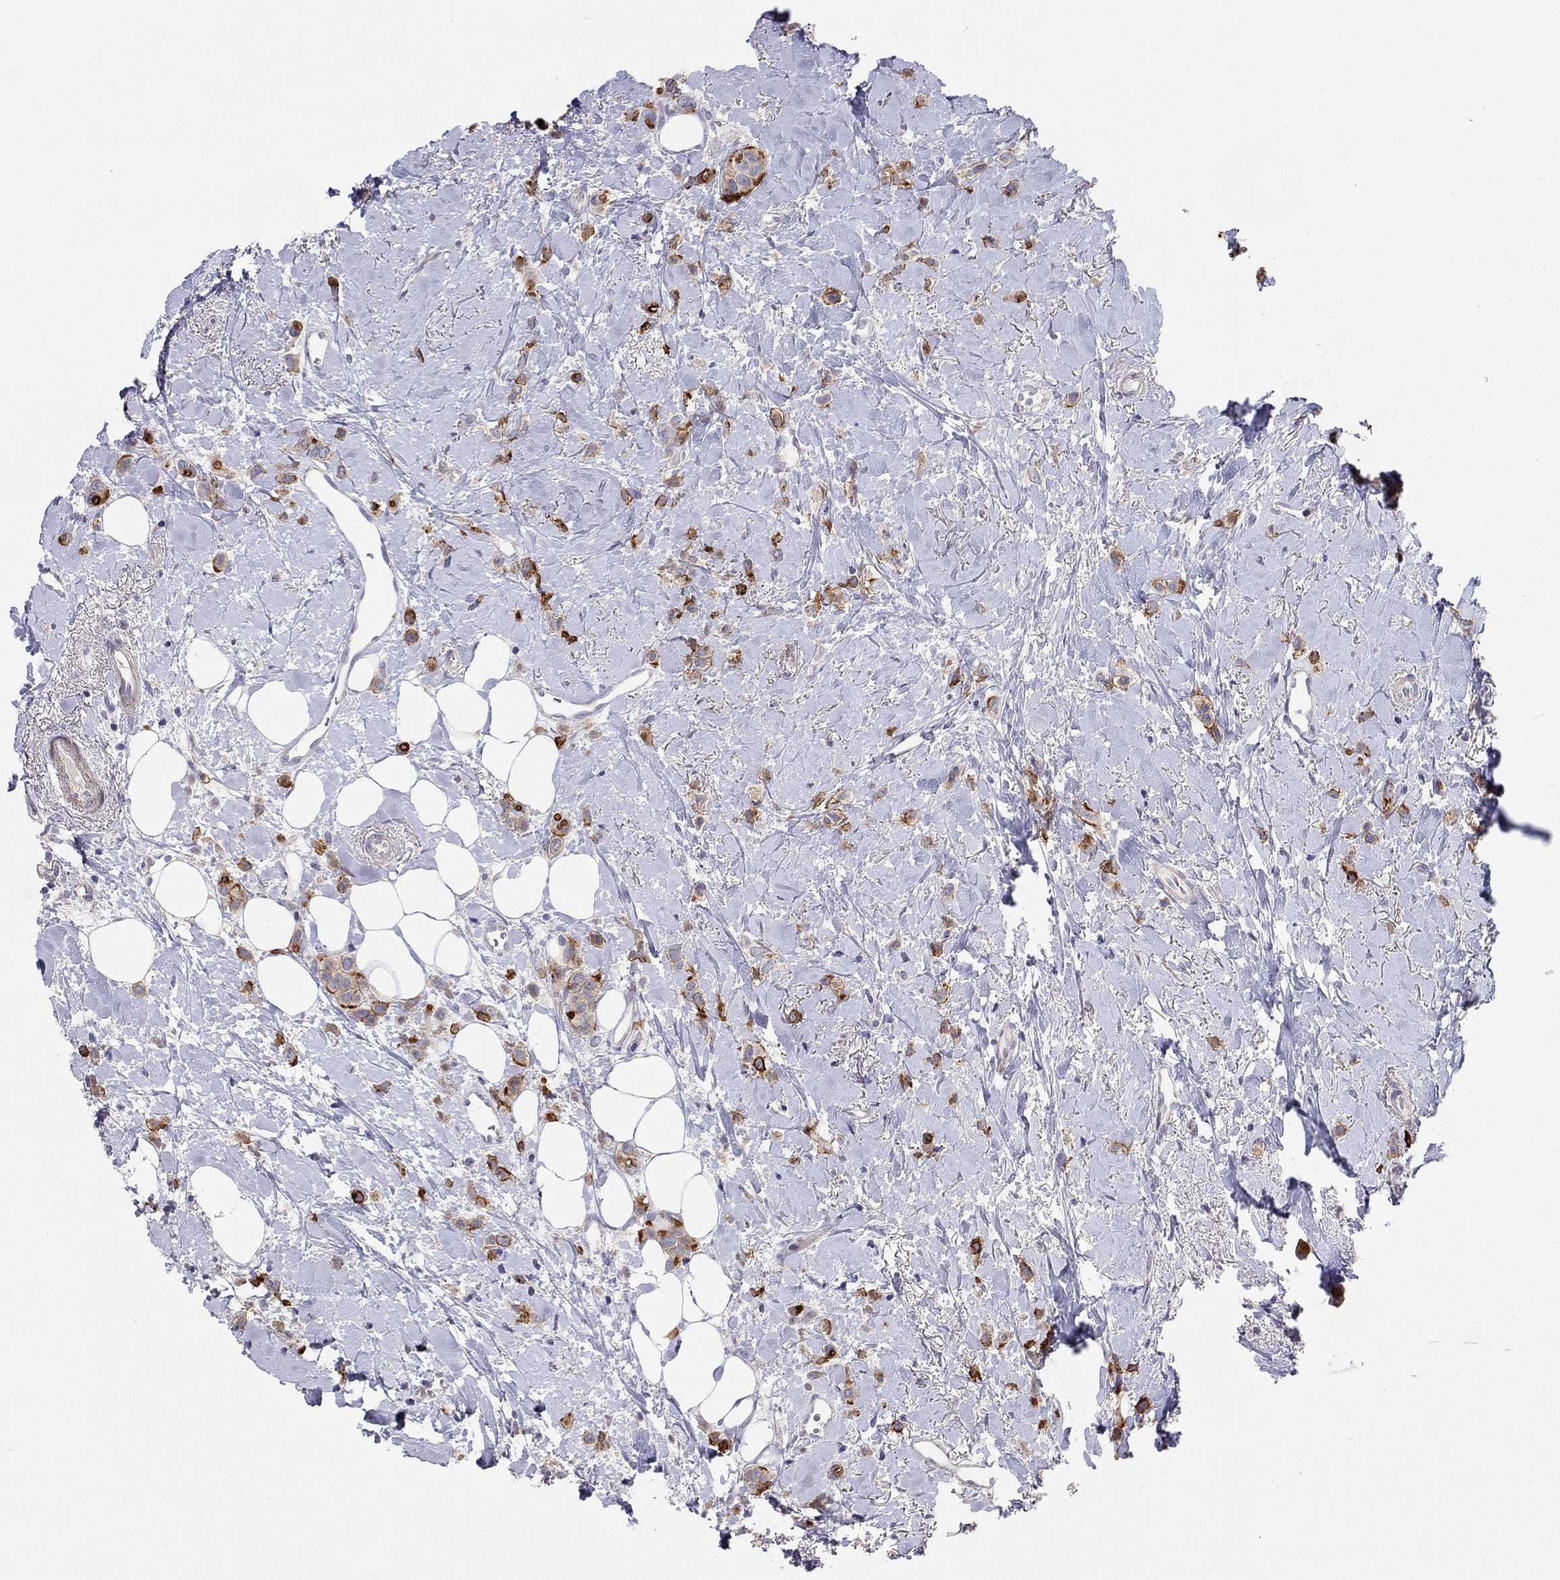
{"staining": {"intensity": "strong", "quantity": ">75%", "location": "cytoplasmic/membranous"}, "tissue": "breast cancer", "cell_type": "Tumor cells", "image_type": "cancer", "snomed": [{"axis": "morphology", "description": "Lobular carcinoma"}, {"axis": "topography", "description": "Breast"}], "caption": "High-magnification brightfield microscopy of breast cancer (lobular carcinoma) stained with DAB (brown) and counterstained with hematoxylin (blue). tumor cells exhibit strong cytoplasmic/membranous positivity is identified in about>75% of cells.", "gene": "SYTL2", "patient": {"sex": "female", "age": 66}}